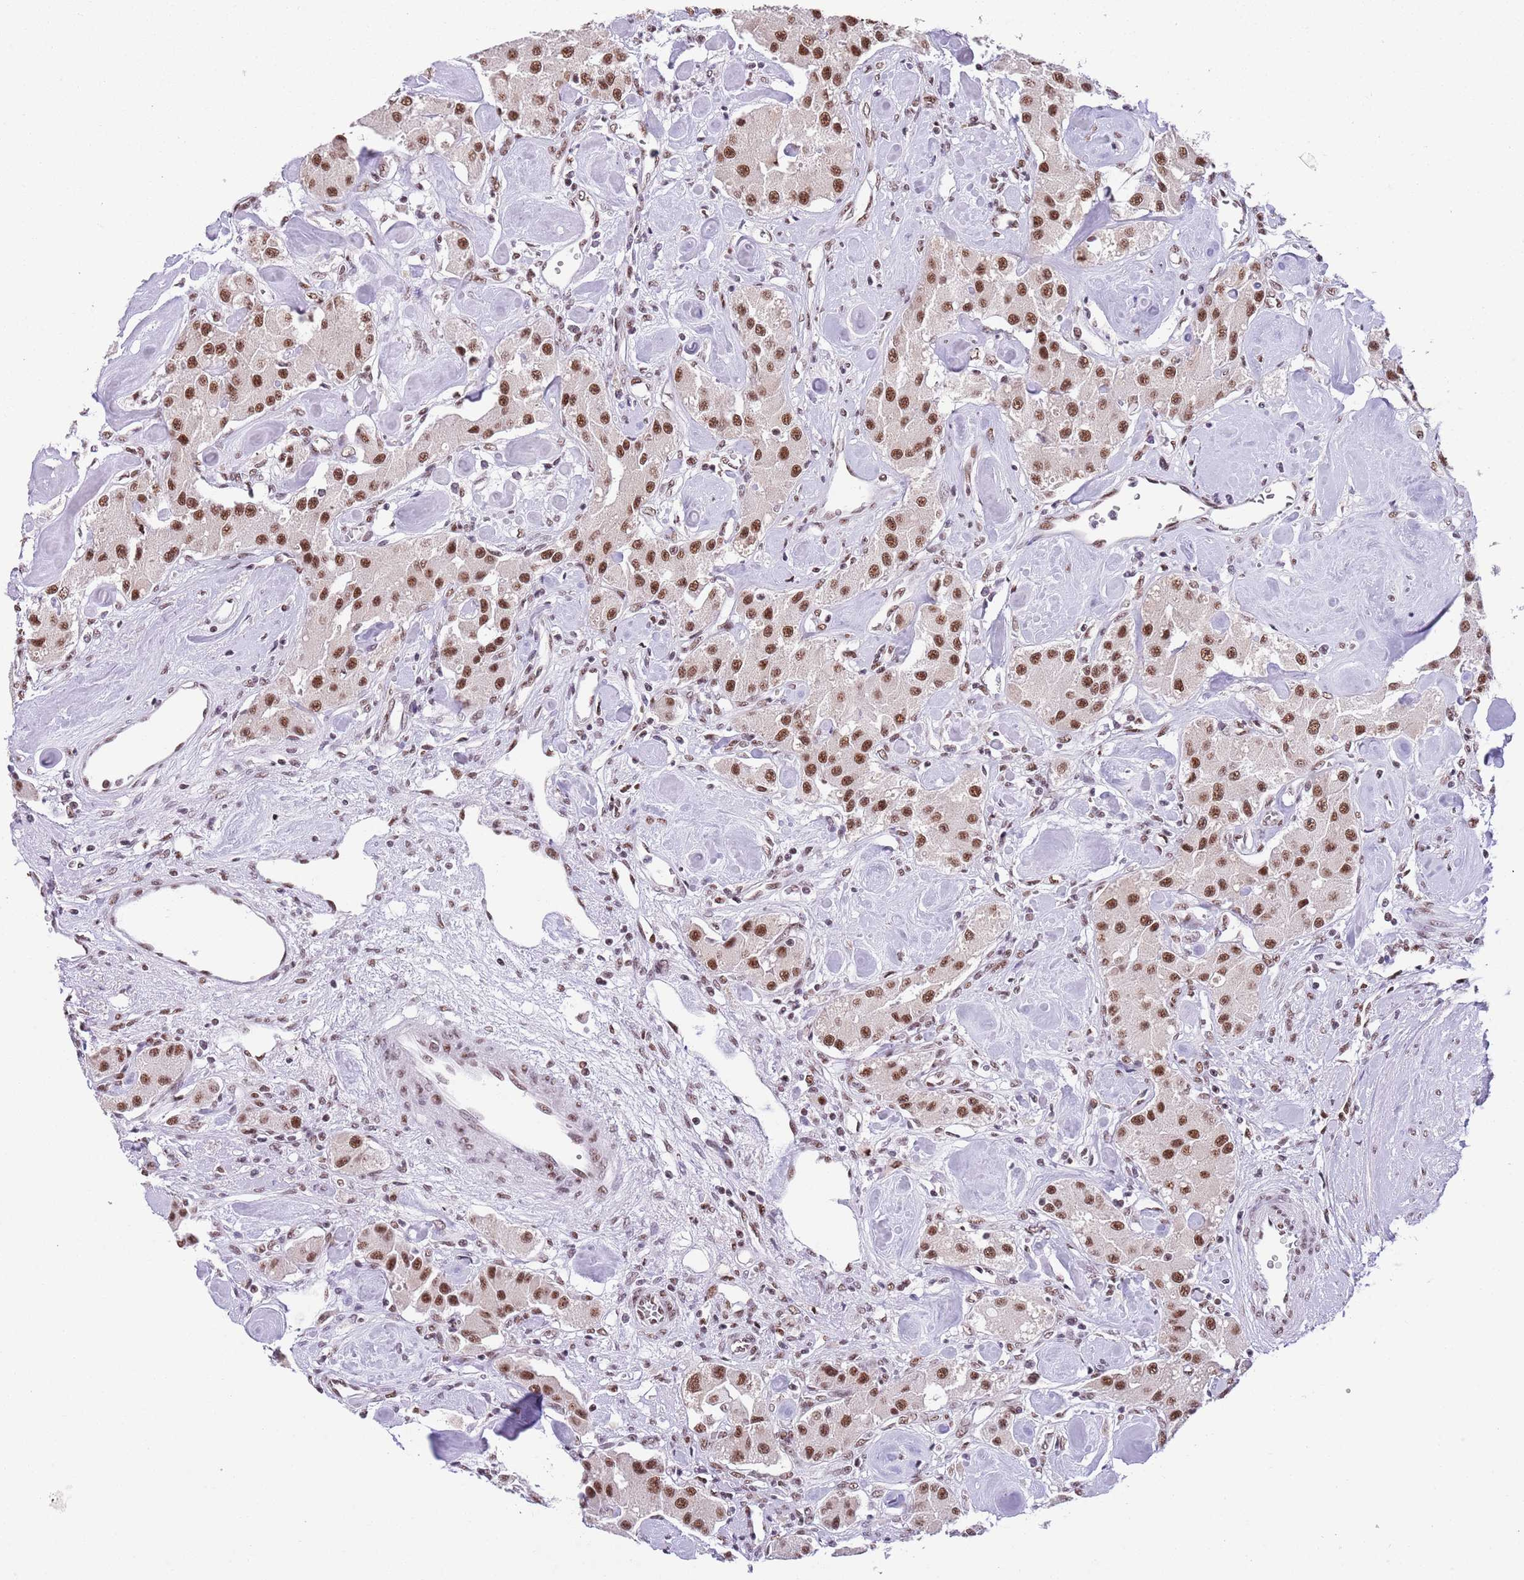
{"staining": {"intensity": "moderate", "quantity": ">75%", "location": "nuclear"}, "tissue": "carcinoid", "cell_type": "Tumor cells", "image_type": "cancer", "snomed": [{"axis": "morphology", "description": "Carcinoid, malignant, NOS"}, {"axis": "topography", "description": "Pancreas"}], "caption": "This is a photomicrograph of immunohistochemistry staining of malignant carcinoid, which shows moderate expression in the nuclear of tumor cells.", "gene": "SF3A2", "patient": {"sex": "male", "age": 41}}